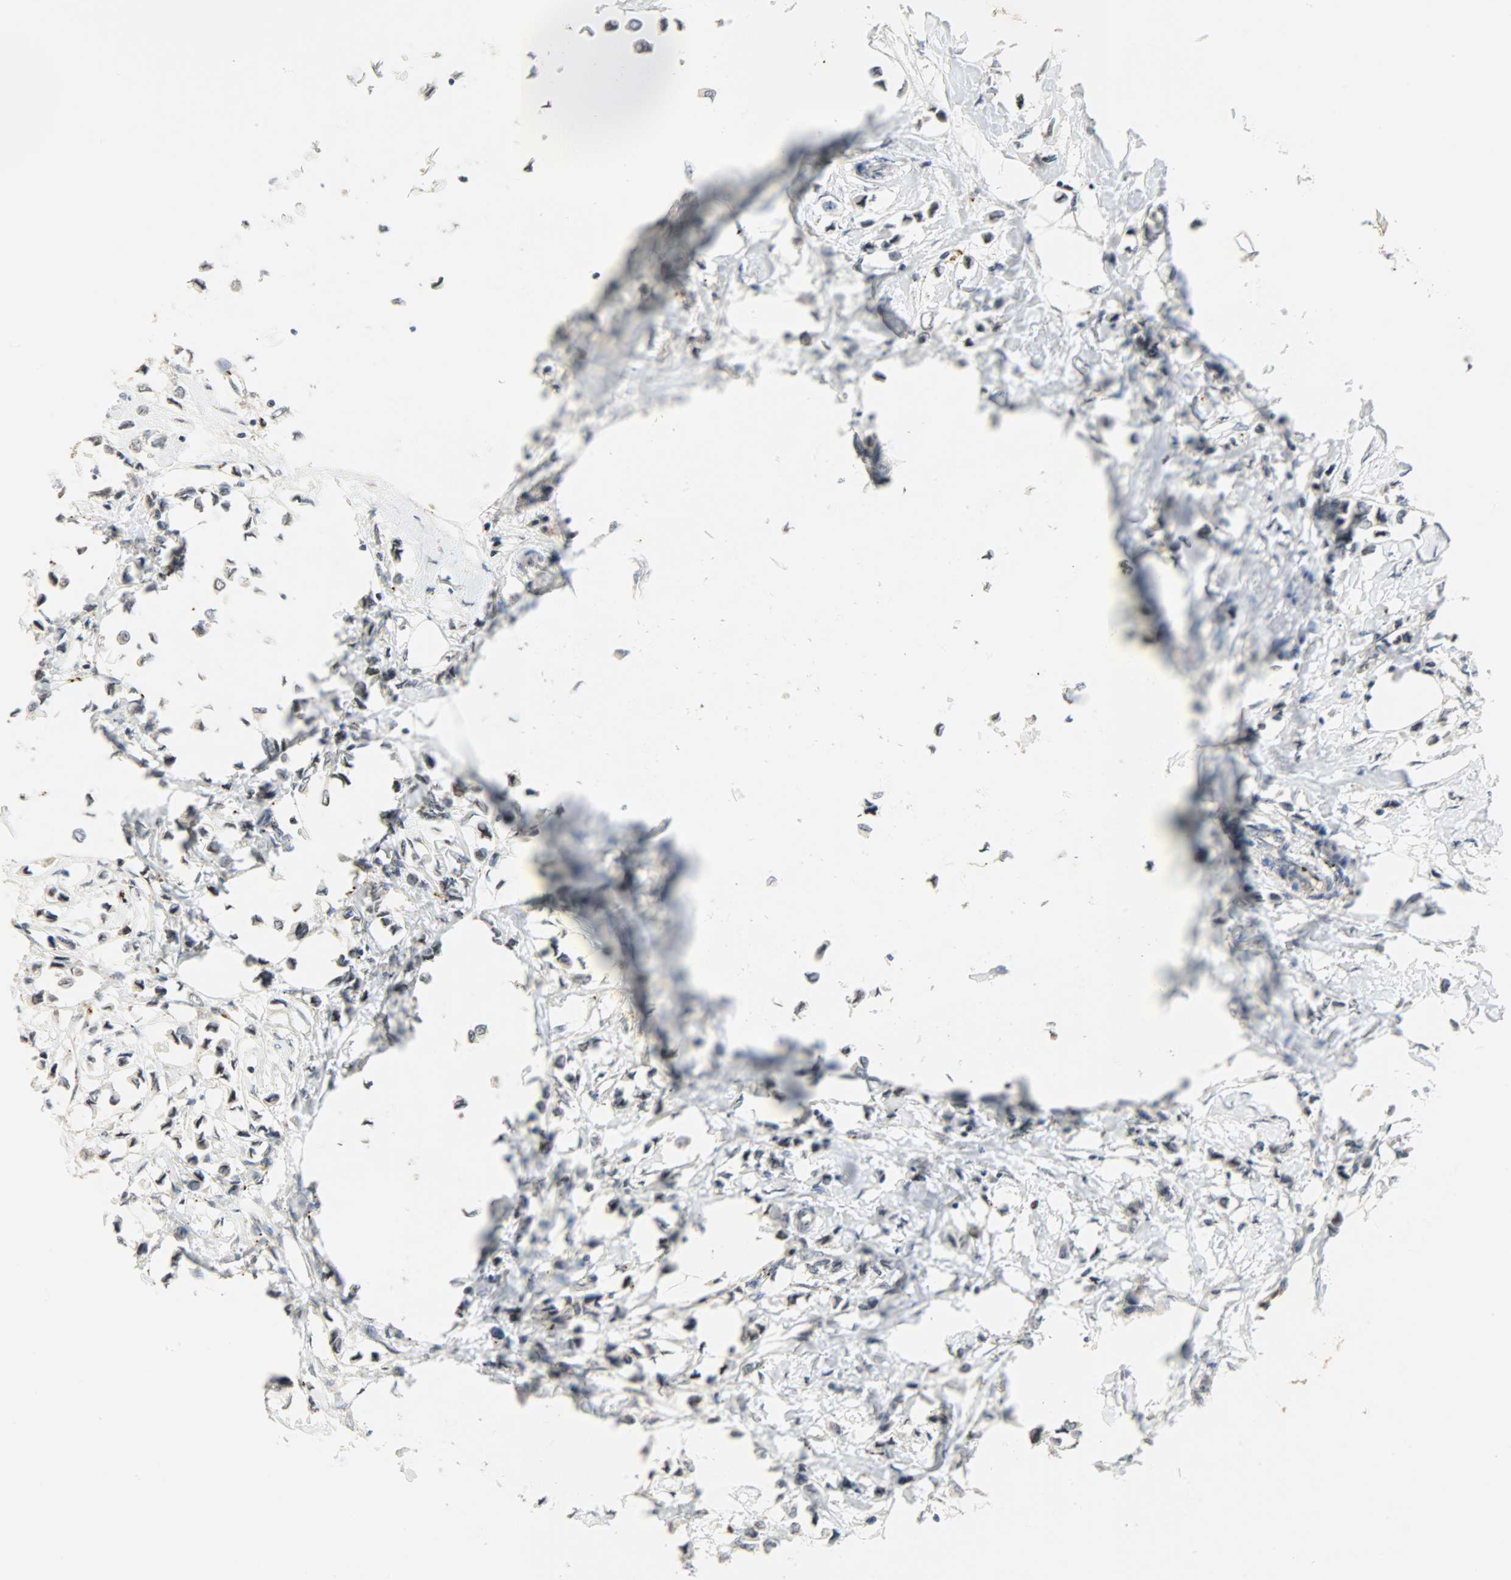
{"staining": {"intensity": "negative", "quantity": "none", "location": "none"}, "tissue": "breast cancer", "cell_type": "Tumor cells", "image_type": "cancer", "snomed": [{"axis": "morphology", "description": "Lobular carcinoma"}, {"axis": "topography", "description": "Breast"}], "caption": "A micrograph of human breast cancer (lobular carcinoma) is negative for staining in tumor cells.", "gene": "GIT2", "patient": {"sex": "female", "age": 51}}